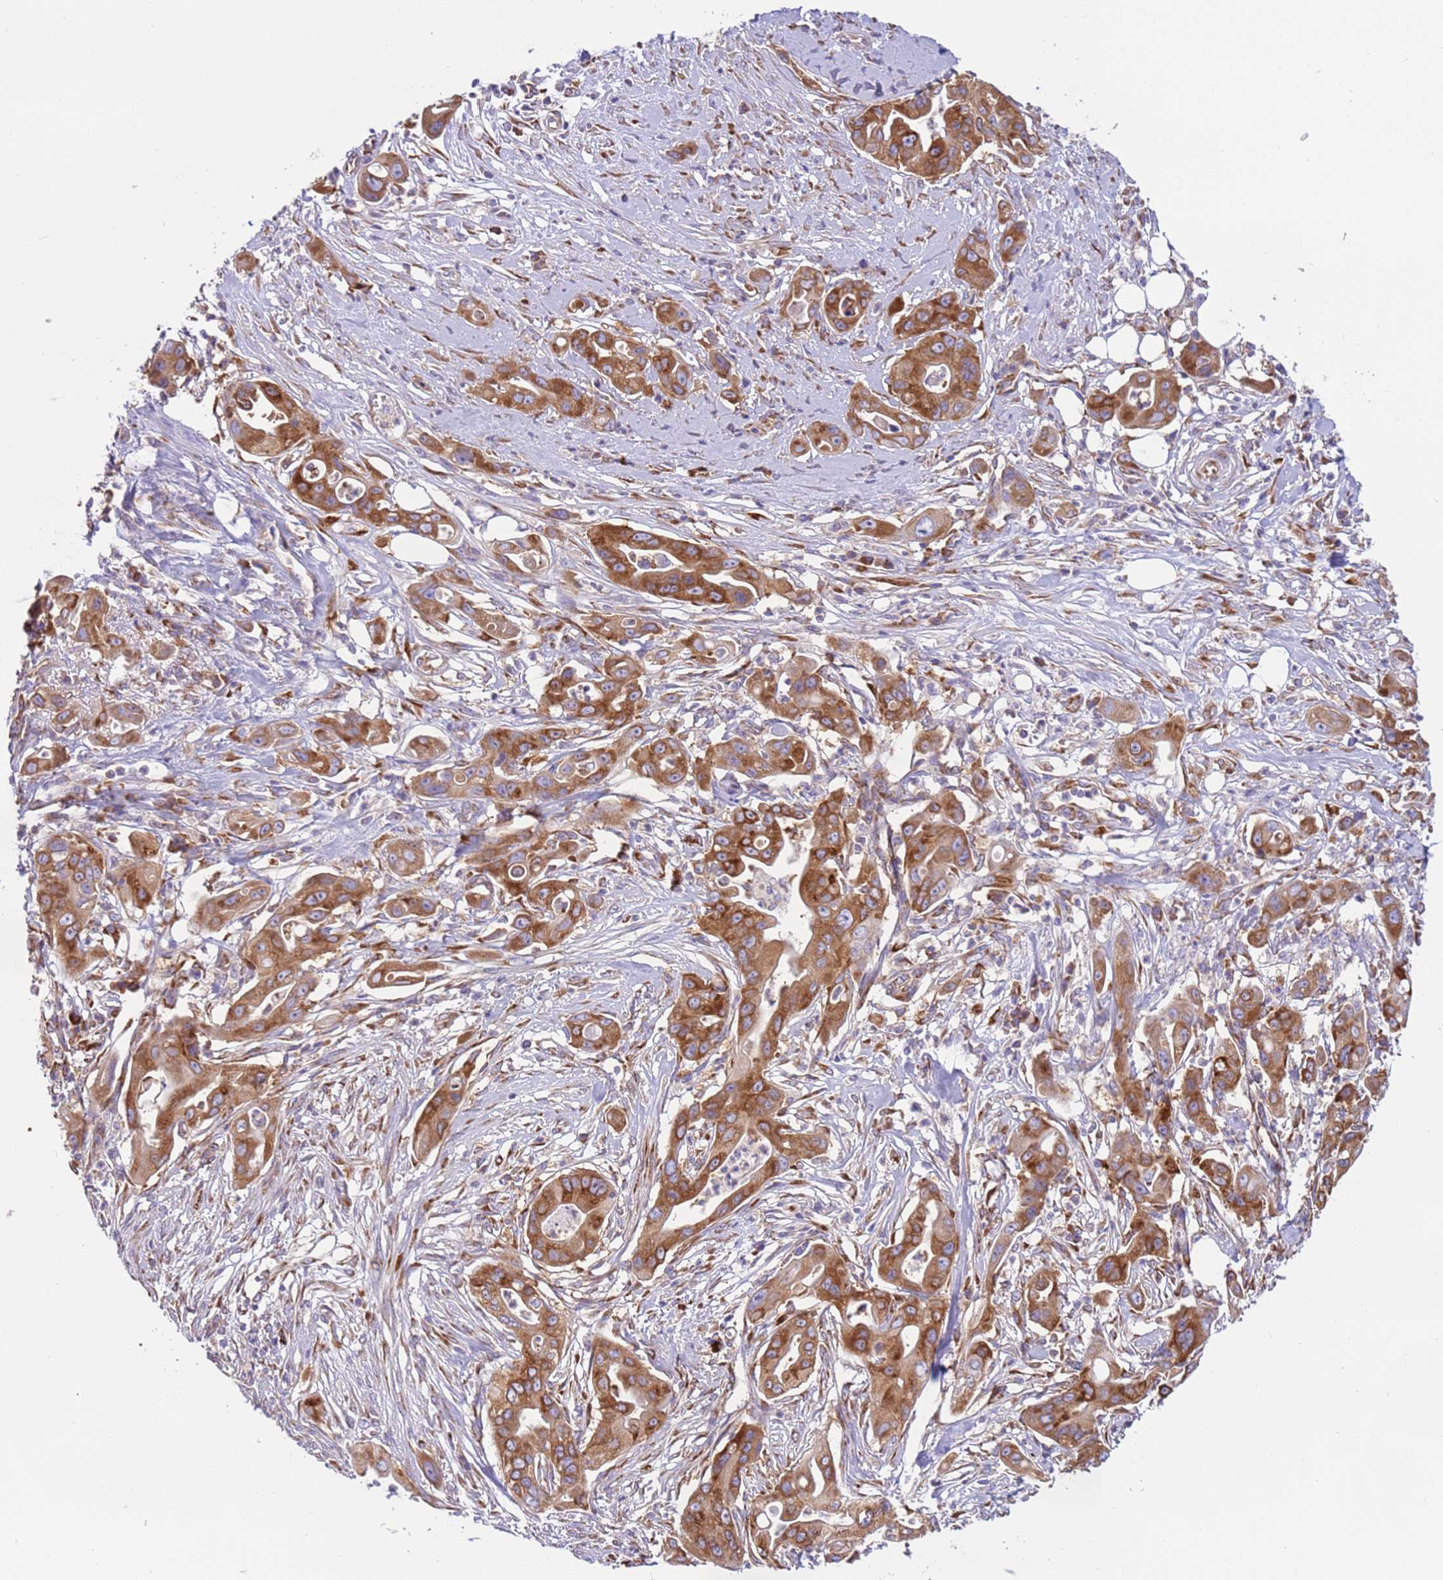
{"staining": {"intensity": "strong", "quantity": ">75%", "location": "cytoplasmic/membranous"}, "tissue": "ovarian cancer", "cell_type": "Tumor cells", "image_type": "cancer", "snomed": [{"axis": "morphology", "description": "Cystadenocarcinoma, mucinous, NOS"}, {"axis": "topography", "description": "Ovary"}], "caption": "Strong cytoplasmic/membranous protein positivity is seen in approximately >75% of tumor cells in ovarian cancer (mucinous cystadenocarcinoma).", "gene": "VARS1", "patient": {"sex": "female", "age": 70}}